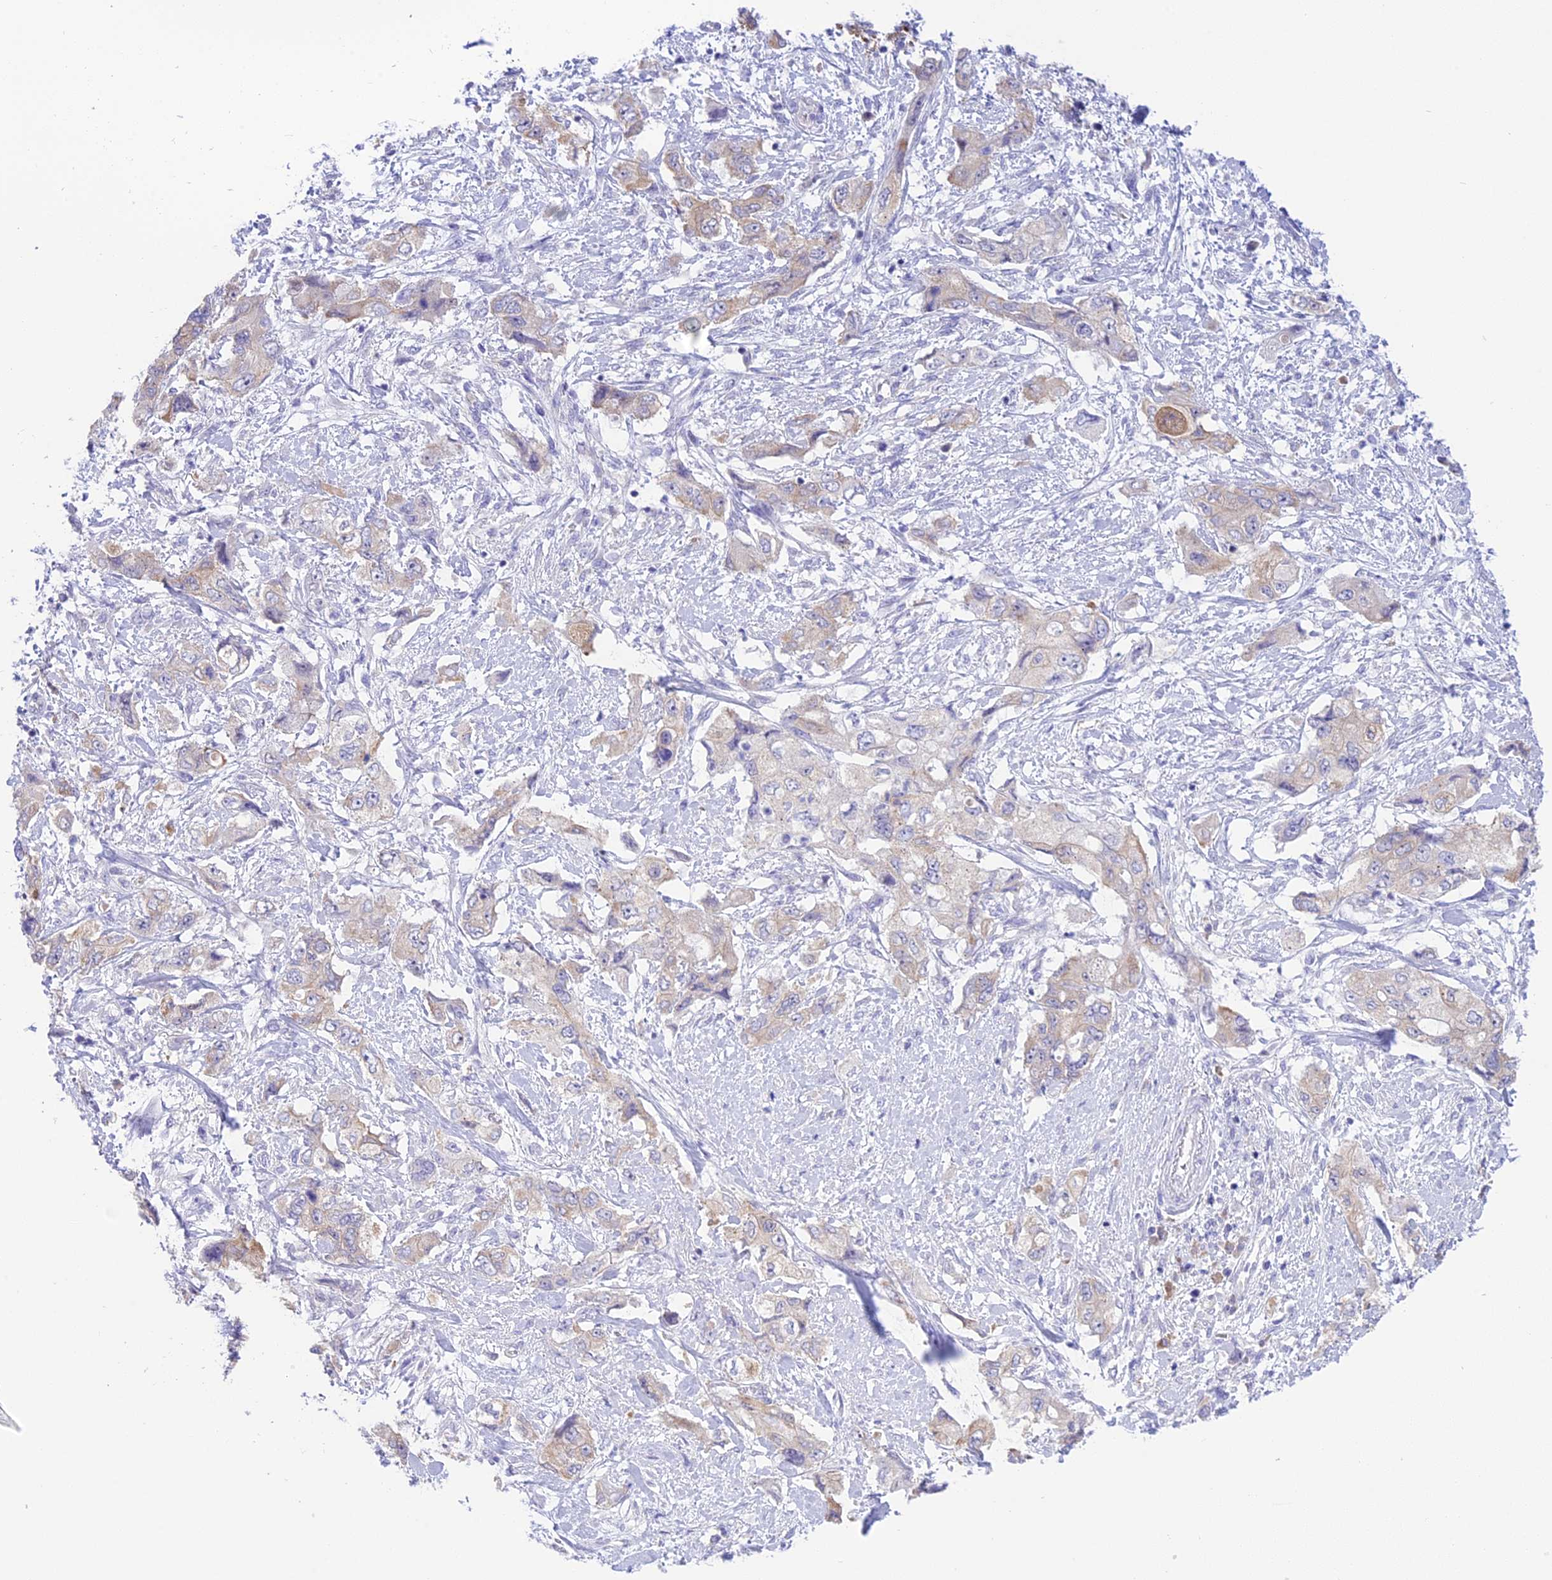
{"staining": {"intensity": "weak", "quantity": "<25%", "location": "cytoplasmic/membranous"}, "tissue": "pancreatic cancer", "cell_type": "Tumor cells", "image_type": "cancer", "snomed": [{"axis": "morphology", "description": "Adenocarcinoma, NOS"}, {"axis": "topography", "description": "Pancreas"}], "caption": "This micrograph is of pancreatic cancer (adenocarcinoma) stained with immunohistochemistry to label a protein in brown with the nuclei are counter-stained blue. There is no expression in tumor cells.", "gene": "DCAF16", "patient": {"sex": "female", "age": 73}}